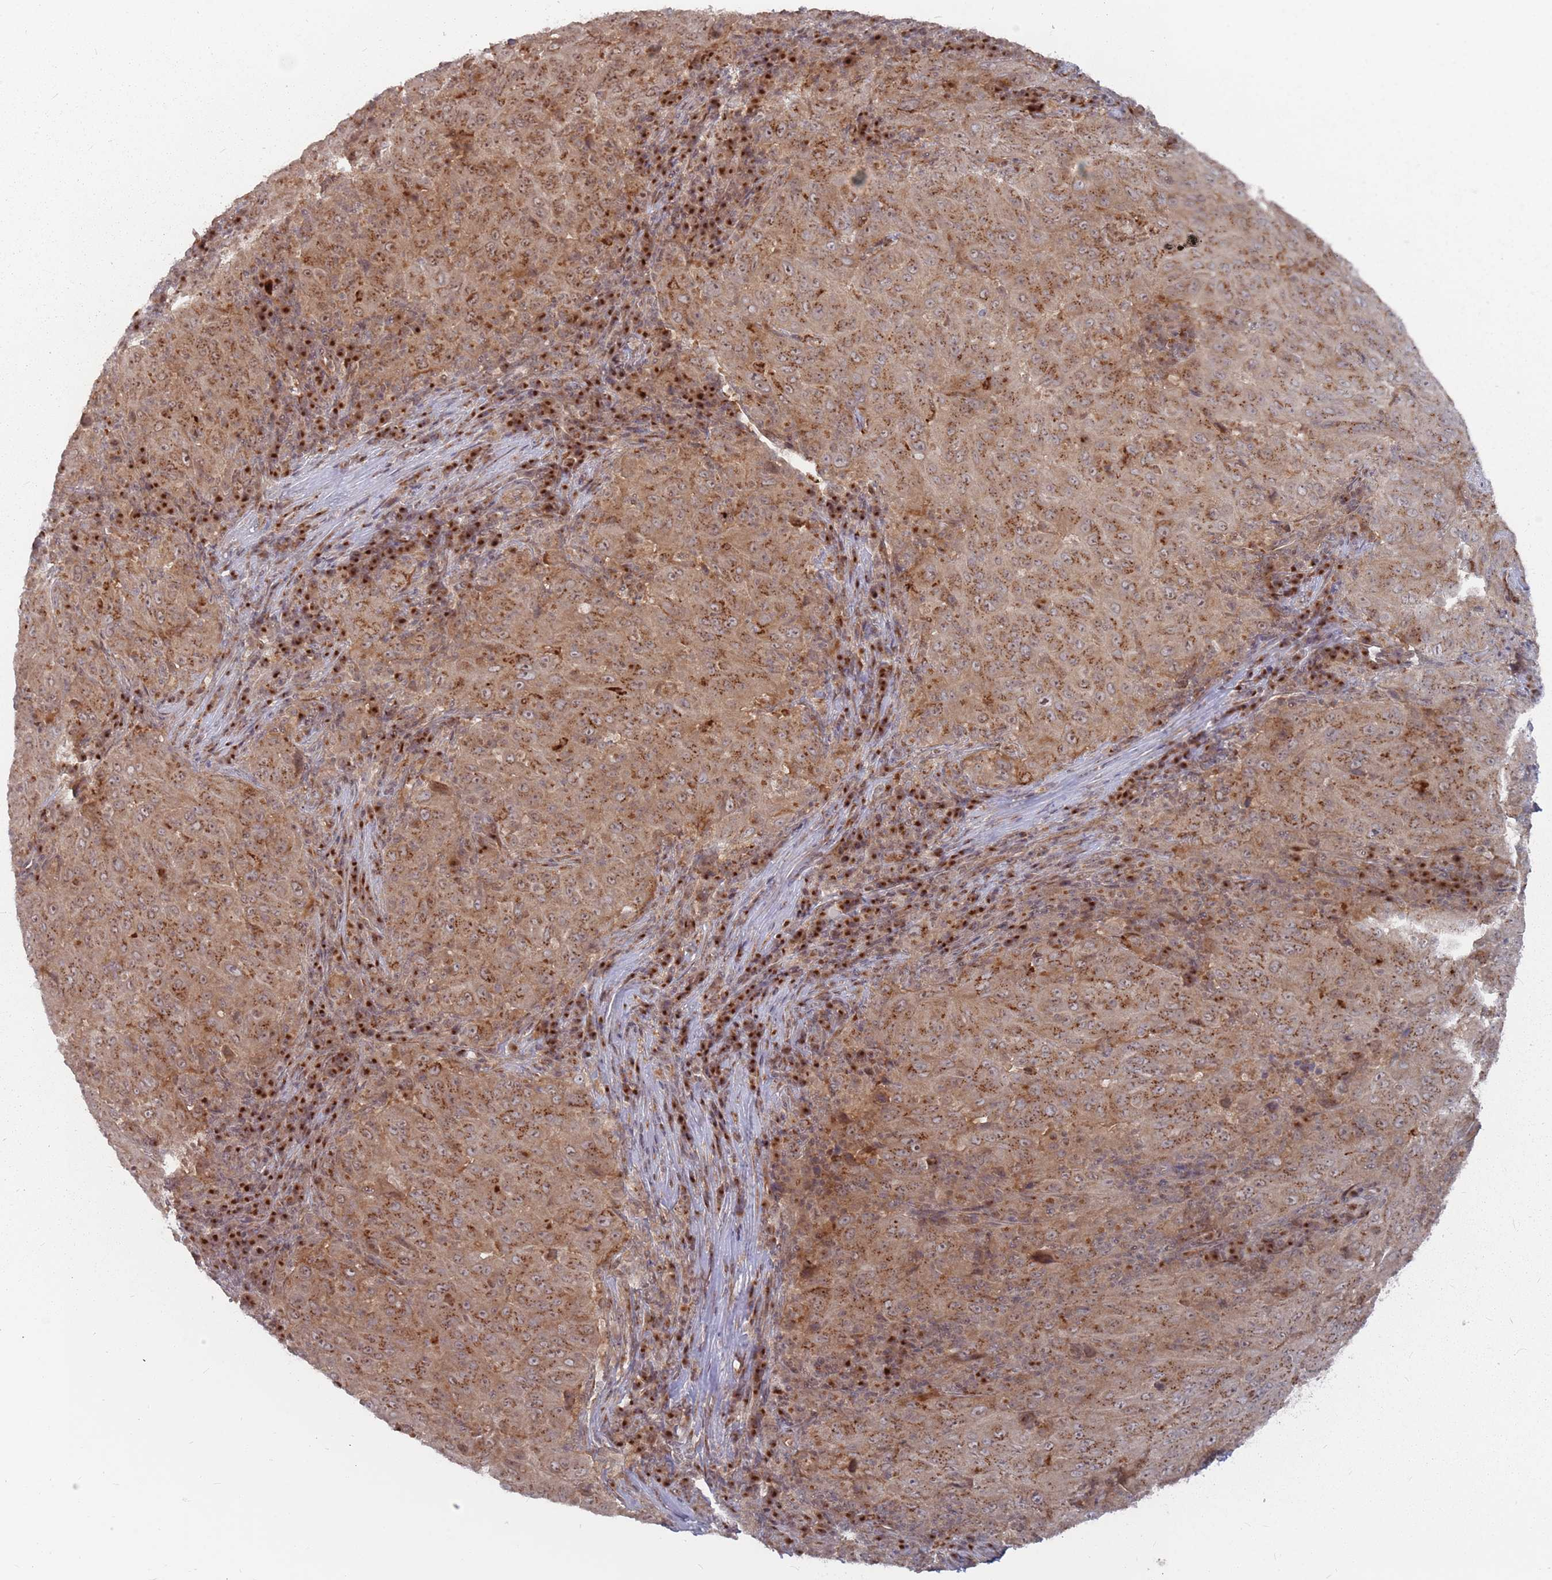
{"staining": {"intensity": "moderate", "quantity": ">75%", "location": "cytoplasmic/membranous"}, "tissue": "pancreatic cancer", "cell_type": "Tumor cells", "image_type": "cancer", "snomed": [{"axis": "morphology", "description": "Adenocarcinoma, NOS"}, {"axis": "topography", "description": "Pancreas"}], "caption": "IHC micrograph of neoplastic tissue: human pancreatic cancer stained using immunohistochemistry (IHC) exhibits medium levels of moderate protein expression localized specifically in the cytoplasmic/membranous of tumor cells, appearing as a cytoplasmic/membranous brown color.", "gene": "FMO4", "patient": {"sex": "male", "age": 63}}